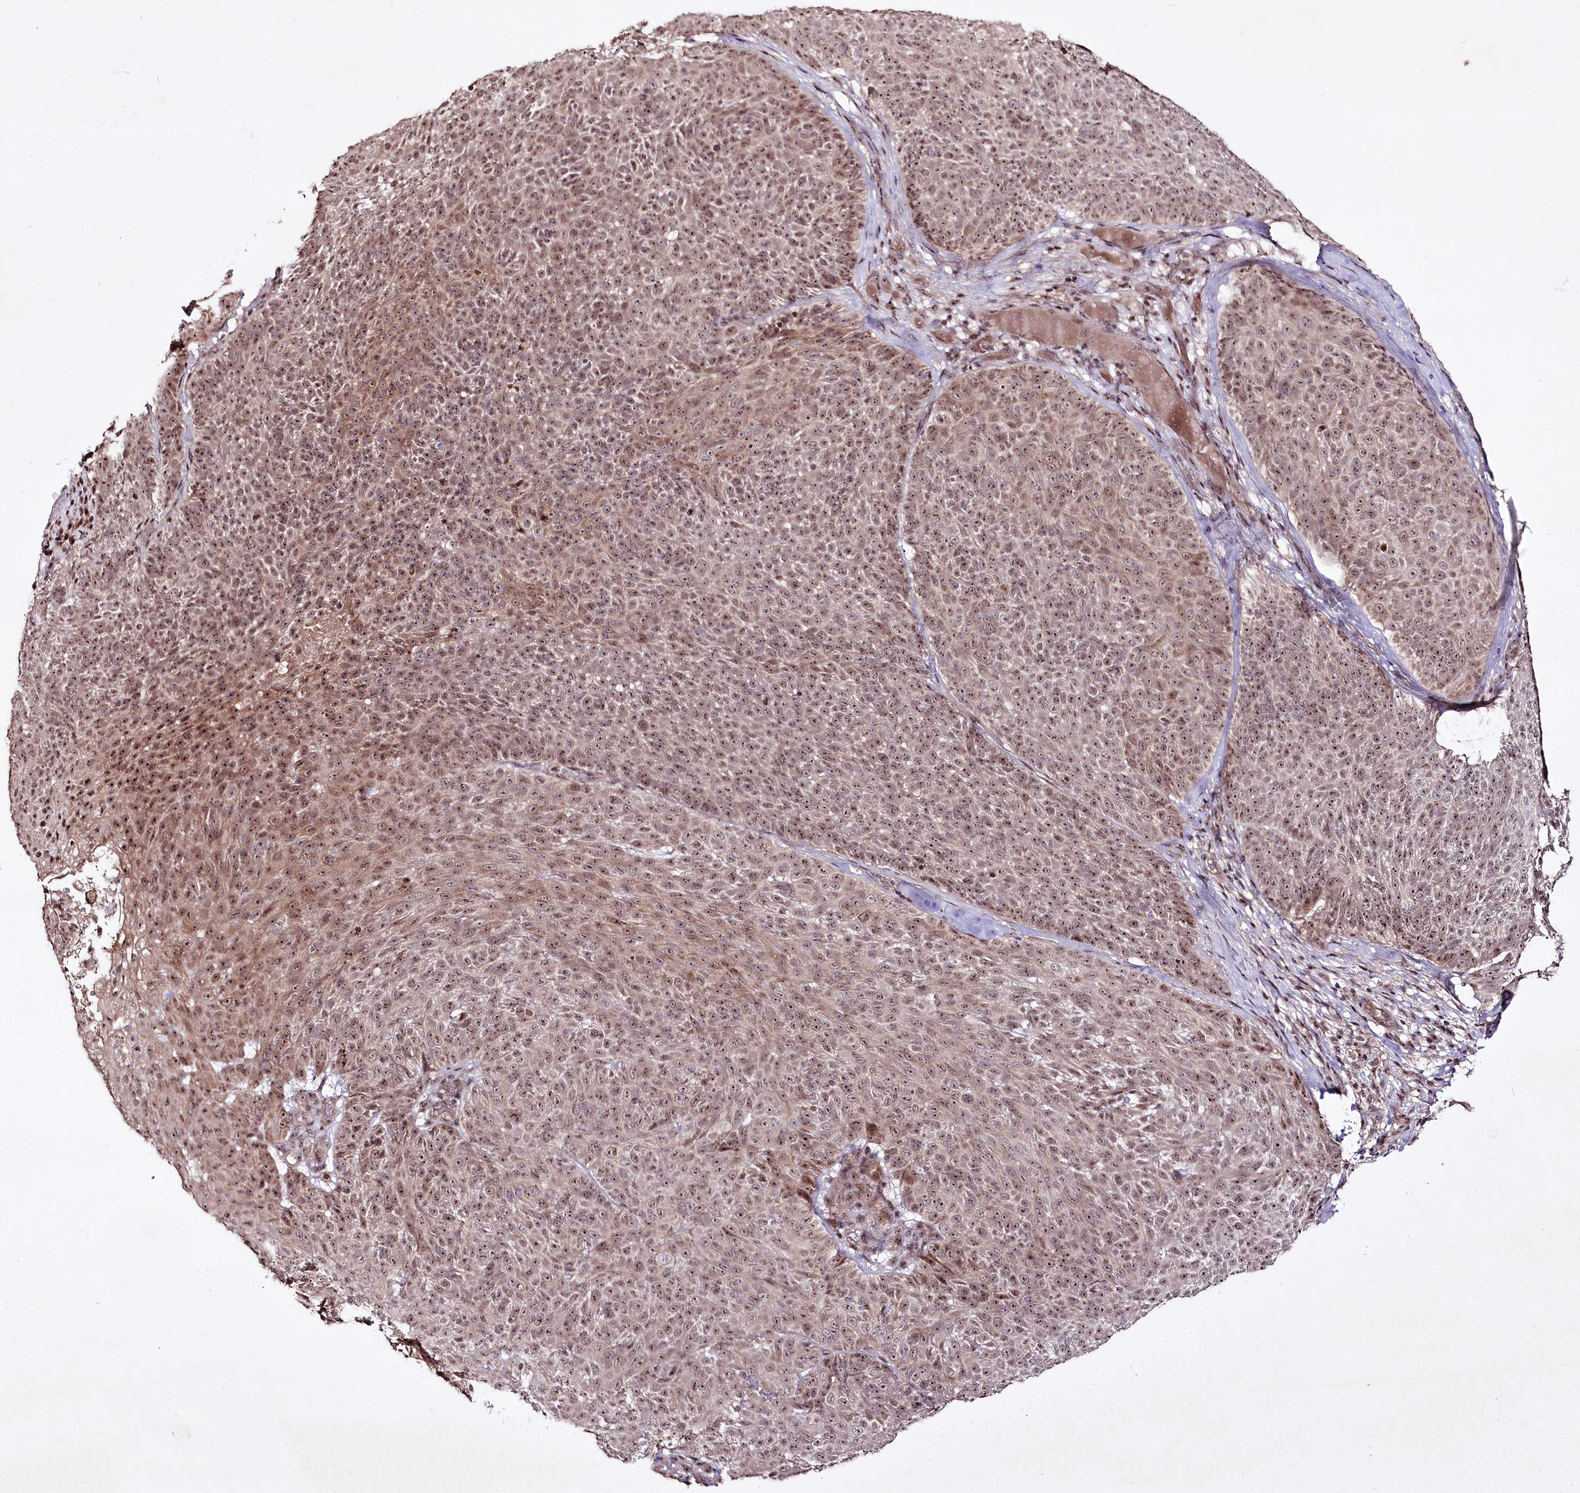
{"staining": {"intensity": "weak", "quantity": ">75%", "location": "nuclear"}, "tissue": "skin cancer", "cell_type": "Tumor cells", "image_type": "cancer", "snomed": [{"axis": "morphology", "description": "Basal cell carcinoma"}, {"axis": "topography", "description": "Skin"}], "caption": "Weak nuclear positivity for a protein is present in about >75% of tumor cells of basal cell carcinoma (skin) using IHC.", "gene": "CCDC59", "patient": {"sex": "male", "age": 85}}